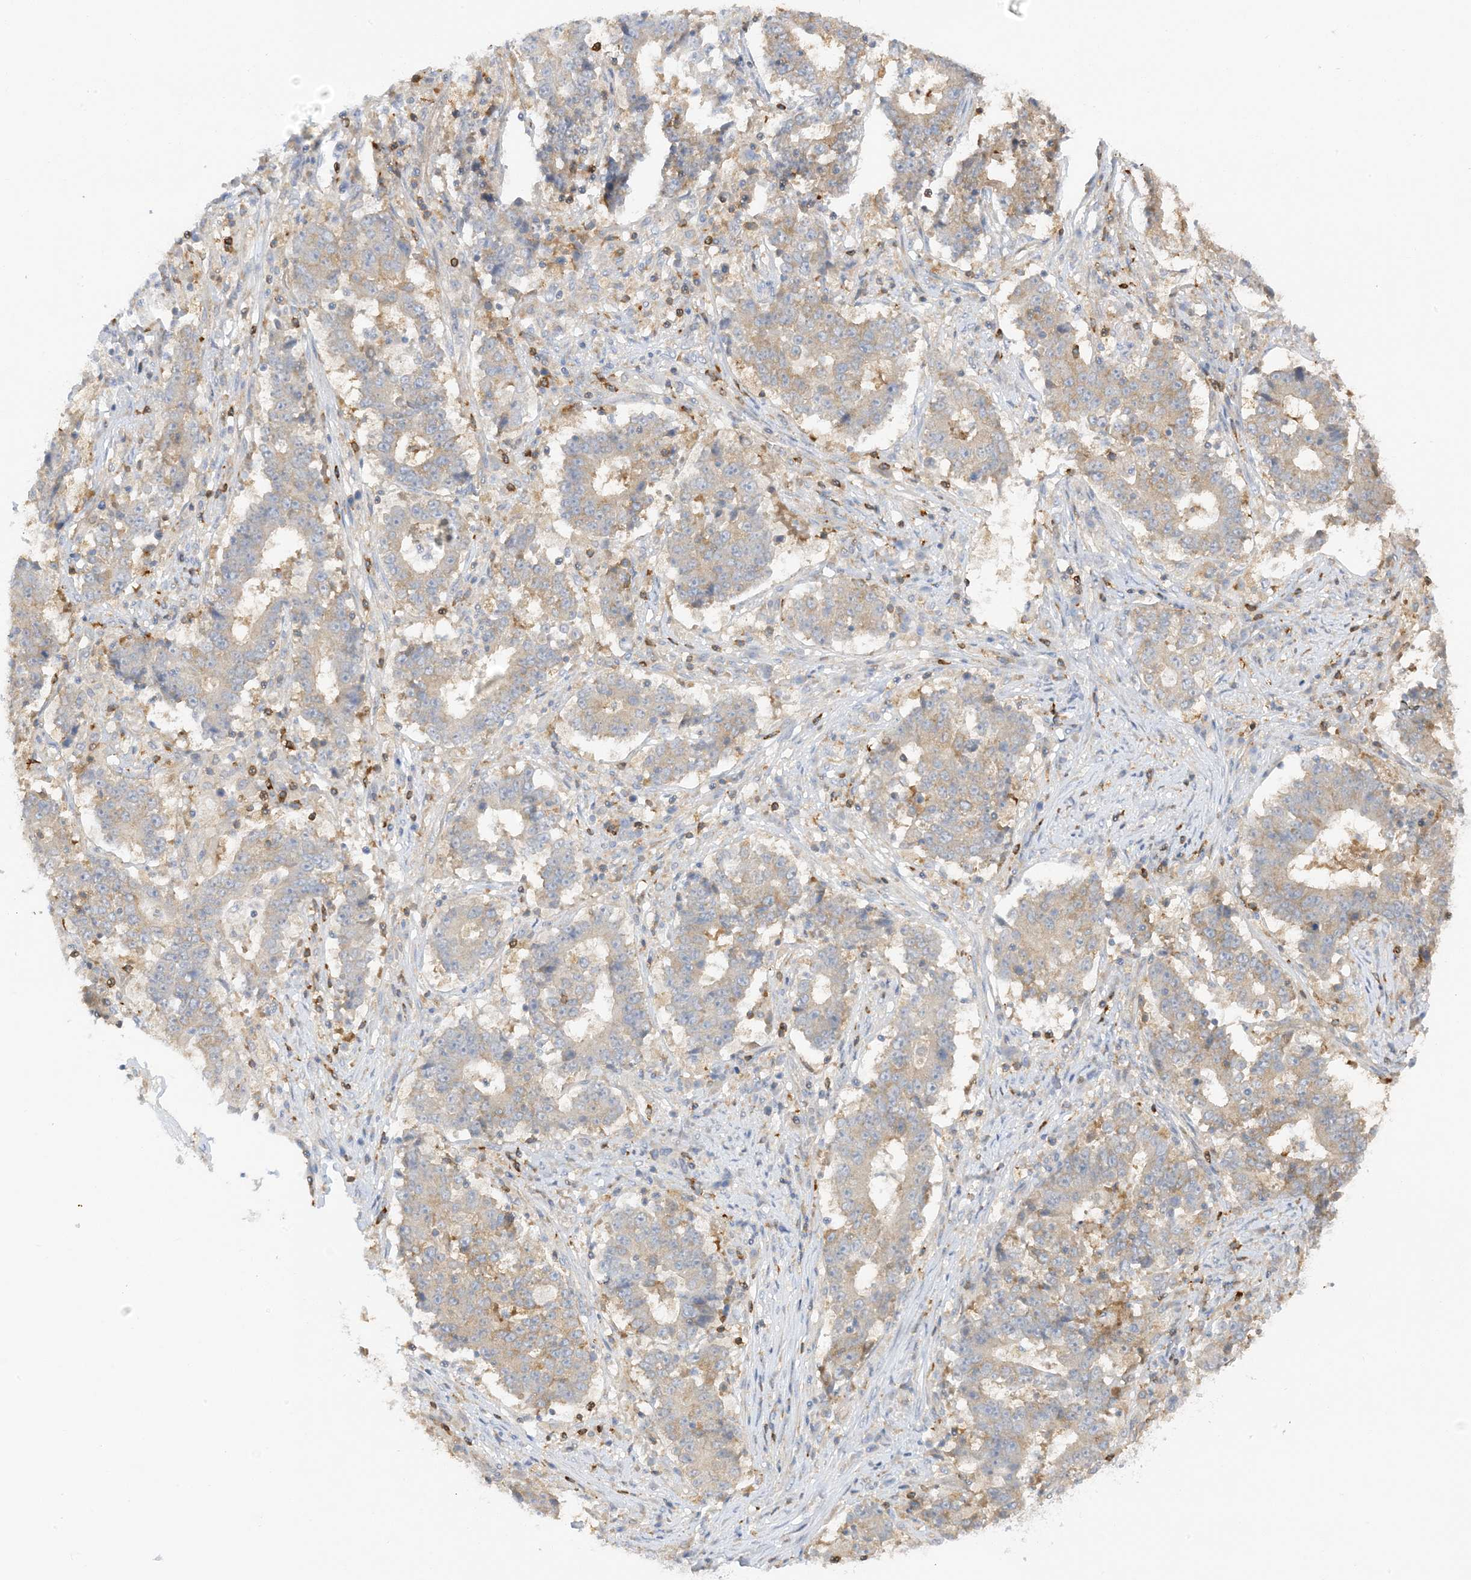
{"staining": {"intensity": "weak", "quantity": "<25%", "location": "cytoplasmic/membranous"}, "tissue": "stomach cancer", "cell_type": "Tumor cells", "image_type": "cancer", "snomed": [{"axis": "morphology", "description": "Adenocarcinoma, NOS"}, {"axis": "topography", "description": "Stomach"}], "caption": "A micrograph of stomach cancer stained for a protein reveals no brown staining in tumor cells.", "gene": "PHACTR2", "patient": {"sex": "male", "age": 59}}